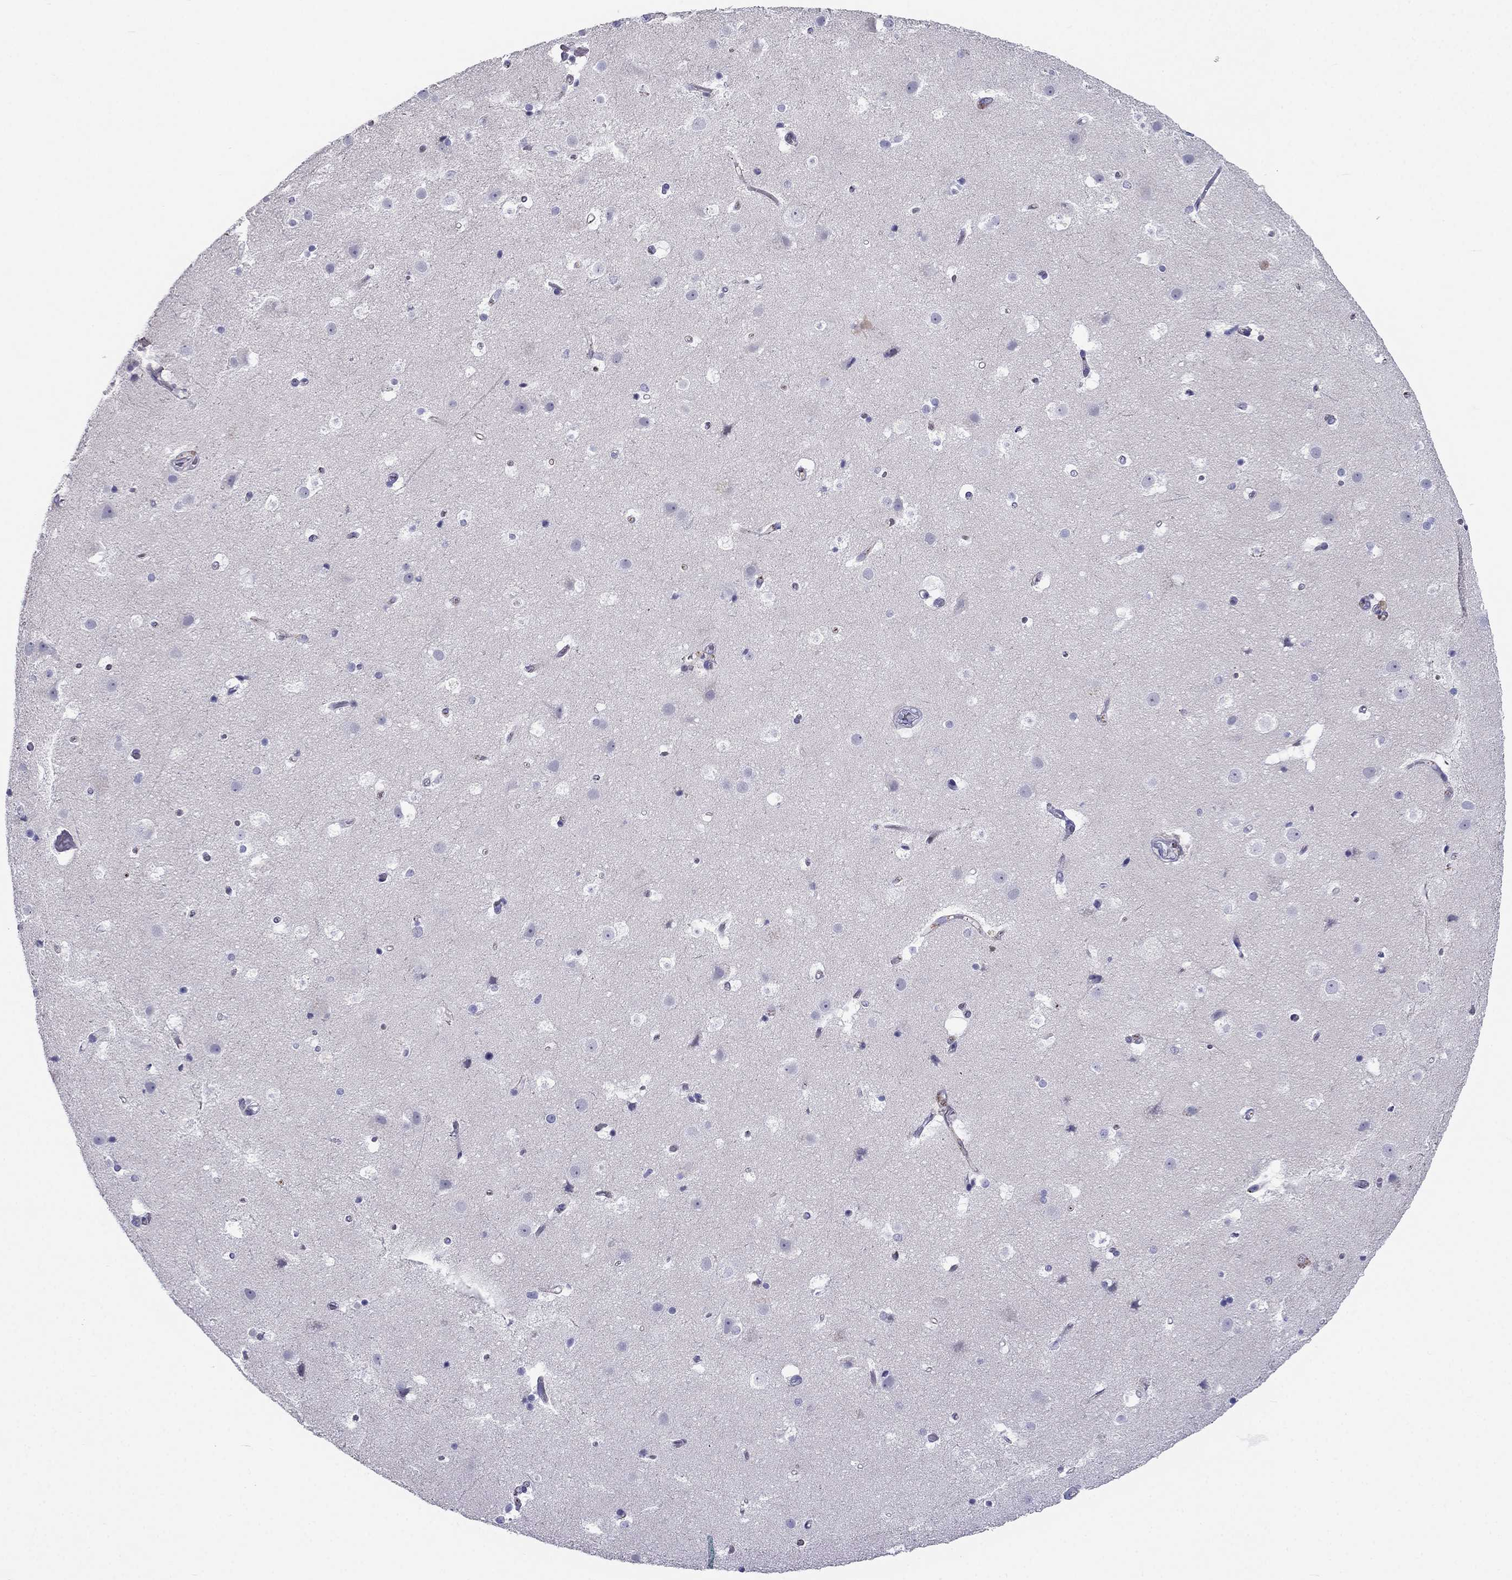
{"staining": {"intensity": "negative", "quantity": "none", "location": "none"}, "tissue": "cerebral cortex", "cell_type": "Endothelial cells", "image_type": "normal", "snomed": [{"axis": "morphology", "description": "Normal tissue, NOS"}, {"axis": "topography", "description": "Cerebral cortex"}], "caption": "Photomicrograph shows no significant protein staining in endothelial cells of unremarkable cerebral cortex.", "gene": "TBC1D21", "patient": {"sex": "female", "age": 52}}